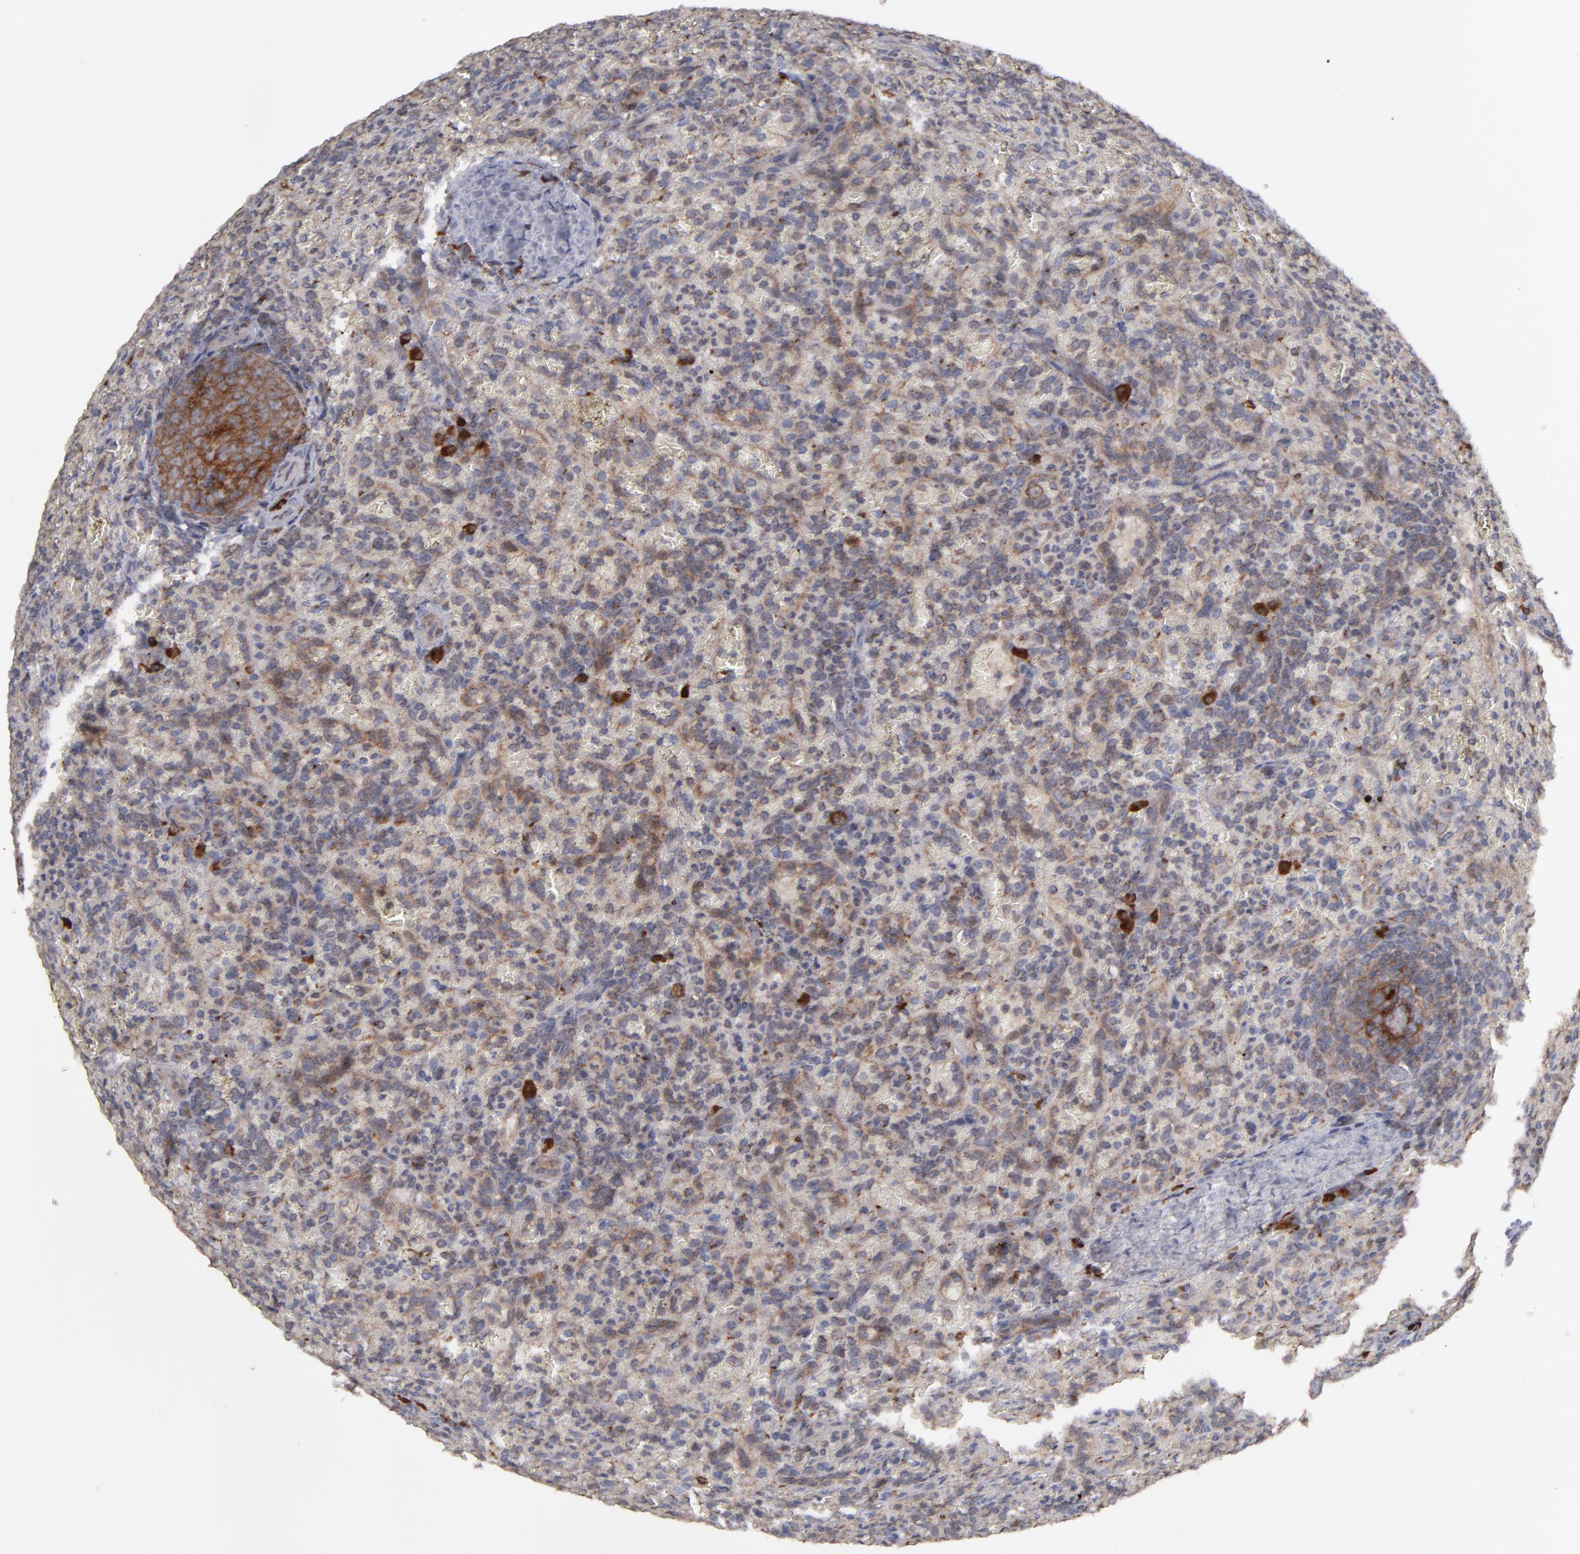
{"staining": {"intensity": "moderate", "quantity": "25%-75%", "location": "cytoplasmic/membranous"}, "tissue": "lymphoma", "cell_type": "Tumor cells", "image_type": "cancer", "snomed": [{"axis": "morphology", "description": "Malignant lymphoma, non-Hodgkin's type, Low grade"}, {"axis": "topography", "description": "Spleen"}], "caption": "A micrograph of malignant lymphoma, non-Hodgkin's type (low-grade) stained for a protein demonstrates moderate cytoplasmic/membranous brown staining in tumor cells.", "gene": "SND1", "patient": {"sex": "female", "age": 64}}